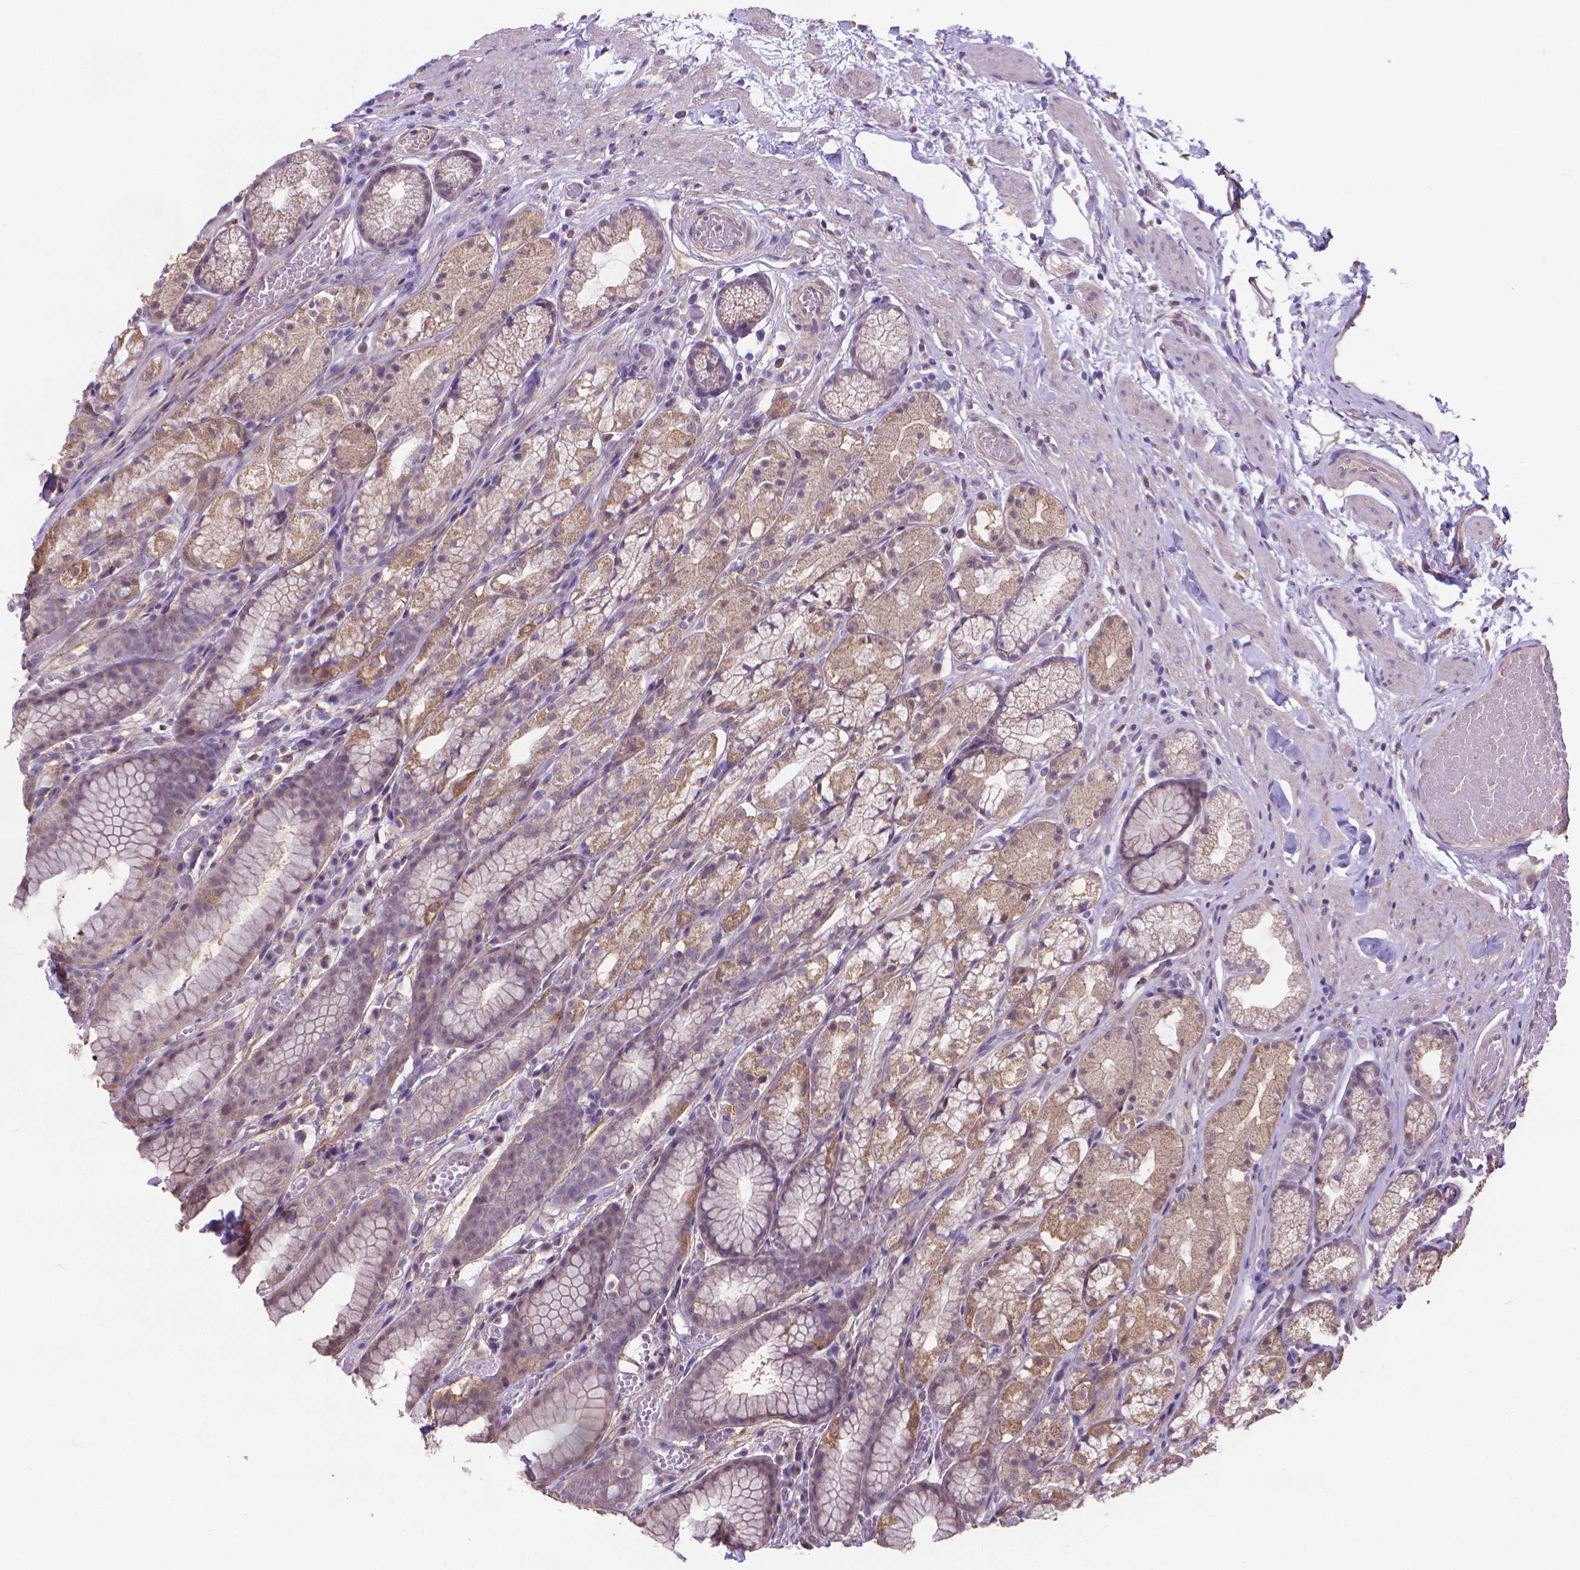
{"staining": {"intensity": "moderate", "quantity": "25%-75%", "location": "cytoplasmic/membranous"}, "tissue": "stomach", "cell_type": "Glandular cells", "image_type": "normal", "snomed": [{"axis": "morphology", "description": "Normal tissue, NOS"}, {"axis": "topography", "description": "Stomach"}], "caption": "Protein staining exhibits moderate cytoplasmic/membranous staining in about 25%-75% of glandular cells in unremarkable stomach. Nuclei are stained in blue.", "gene": "GPR63", "patient": {"sex": "male", "age": 70}}